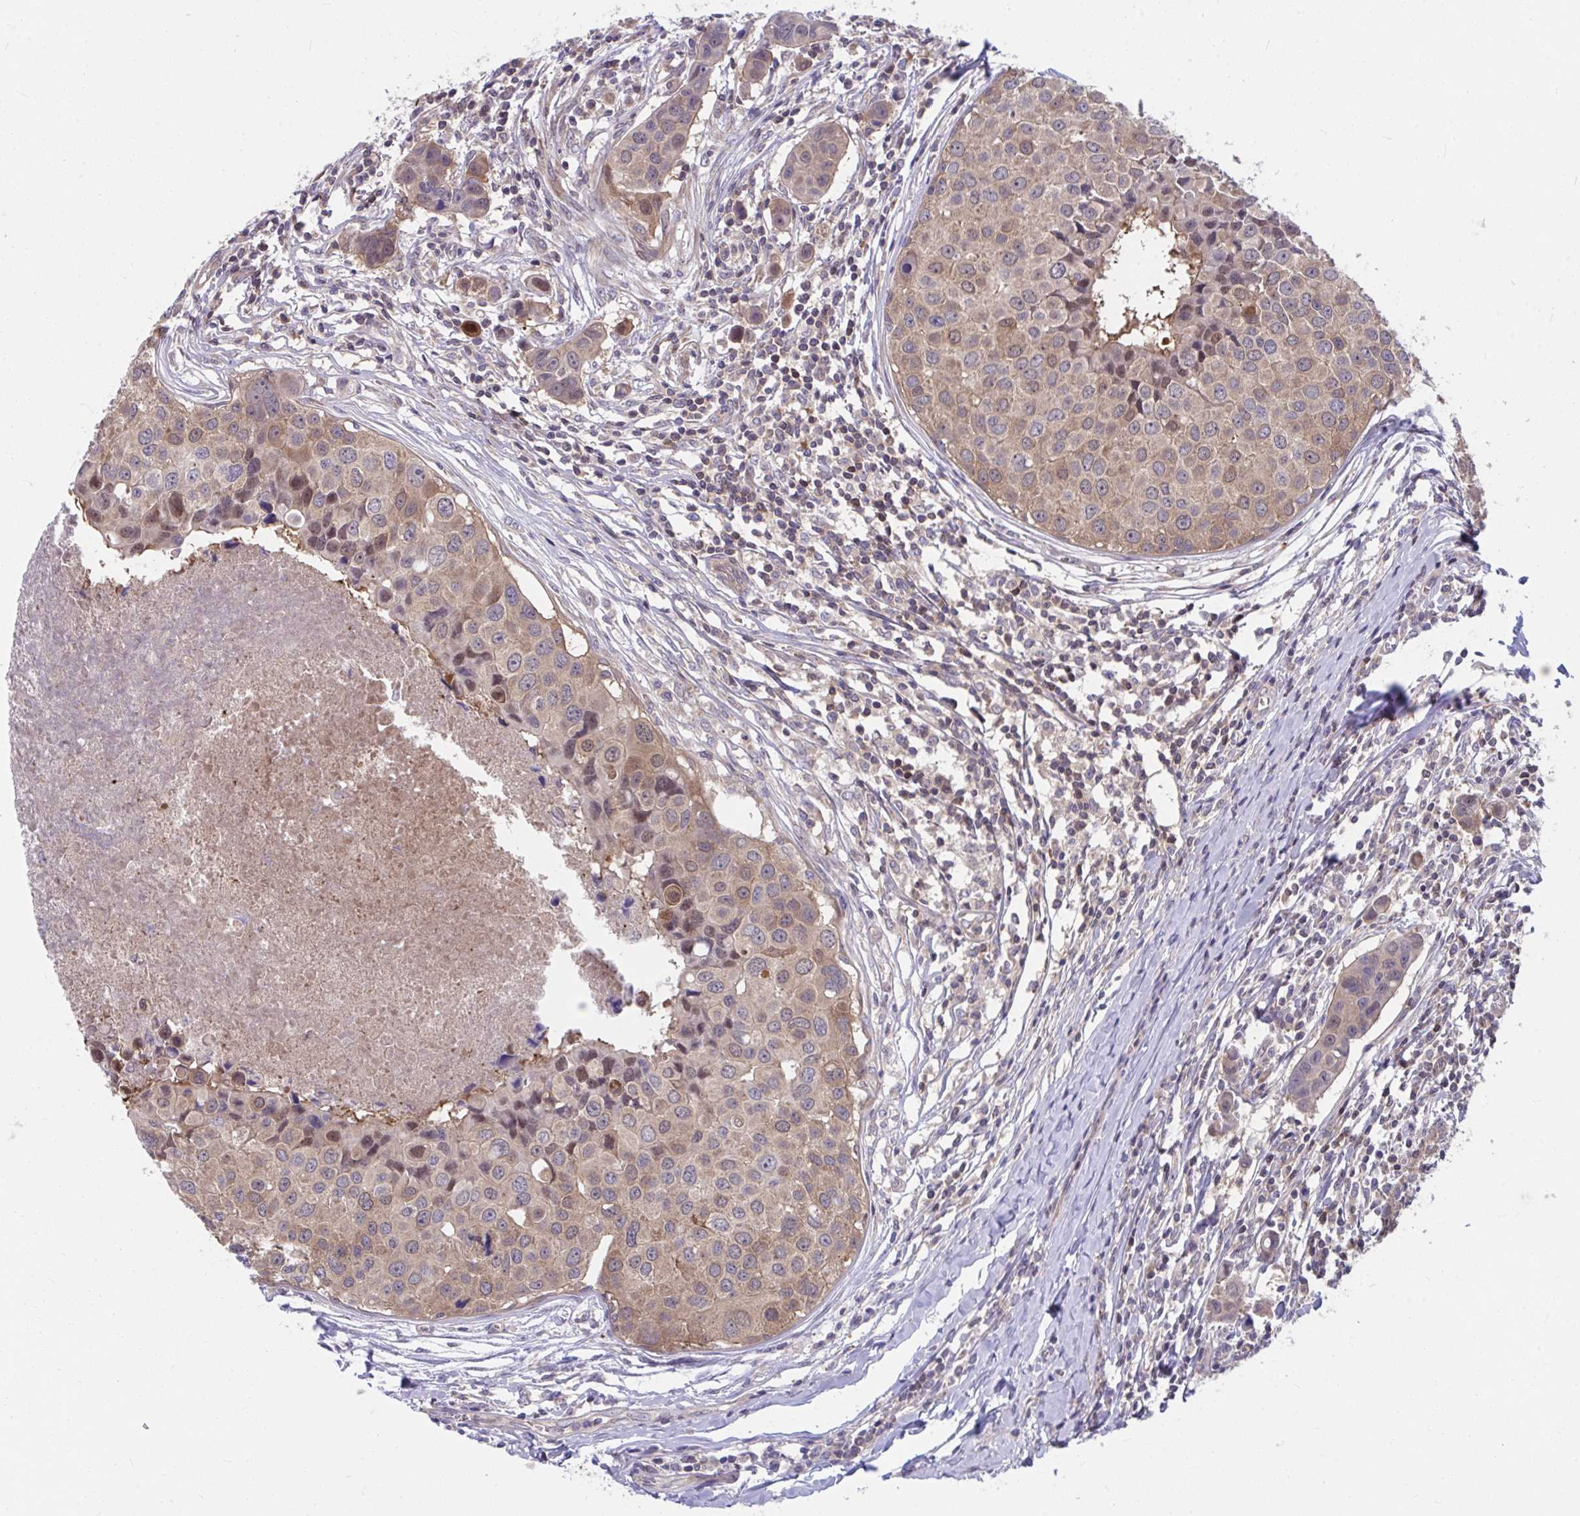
{"staining": {"intensity": "moderate", "quantity": ">75%", "location": "cytoplasmic/membranous,nuclear"}, "tissue": "breast cancer", "cell_type": "Tumor cells", "image_type": "cancer", "snomed": [{"axis": "morphology", "description": "Duct carcinoma"}, {"axis": "topography", "description": "Breast"}], "caption": "Brown immunohistochemical staining in breast cancer exhibits moderate cytoplasmic/membranous and nuclear expression in about >75% of tumor cells. (brown staining indicates protein expression, while blue staining denotes nuclei).", "gene": "PCDHB7", "patient": {"sex": "female", "age": 24}}